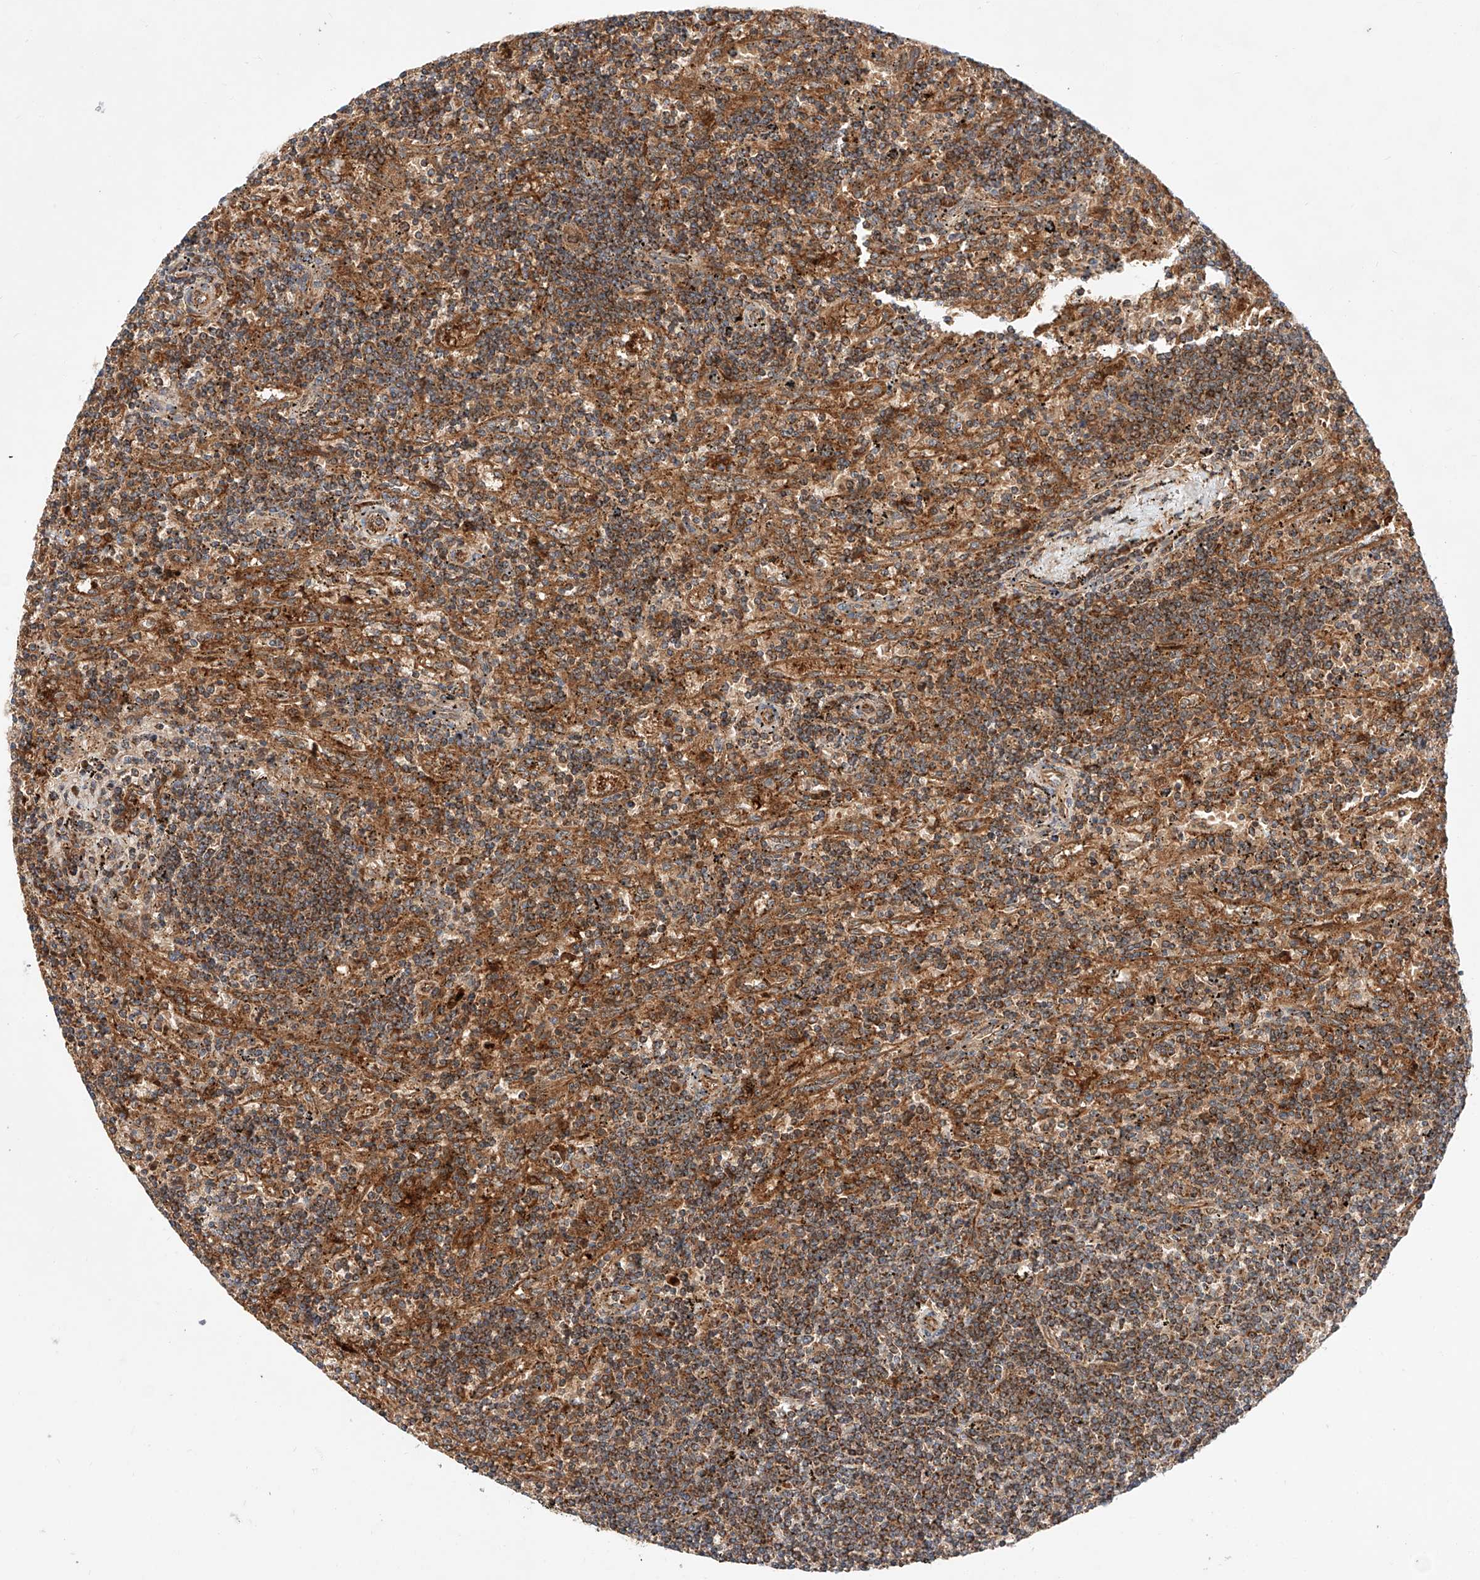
{"staining": {"intensity": "moderate", "quantity": ">75%", "location": "cytoplasmic/membranous"}, "tissue": "lymphoma", "cell_type": "Tumor cells", "image_type": "cancer", "snomed": [{"axis": "morphology", "description": "Malignant lymphoma, non-Hodgkin's type, Low grade"}, {"axis": "topography", "description": "Spleen"}], "caption": "A brown stain highlights moderate cytoplasmic/membranous expression of a protein in human lymphoma tumor cells.", "gene": "NR1D1", "patient": {"sex": "male", "age": 76}}